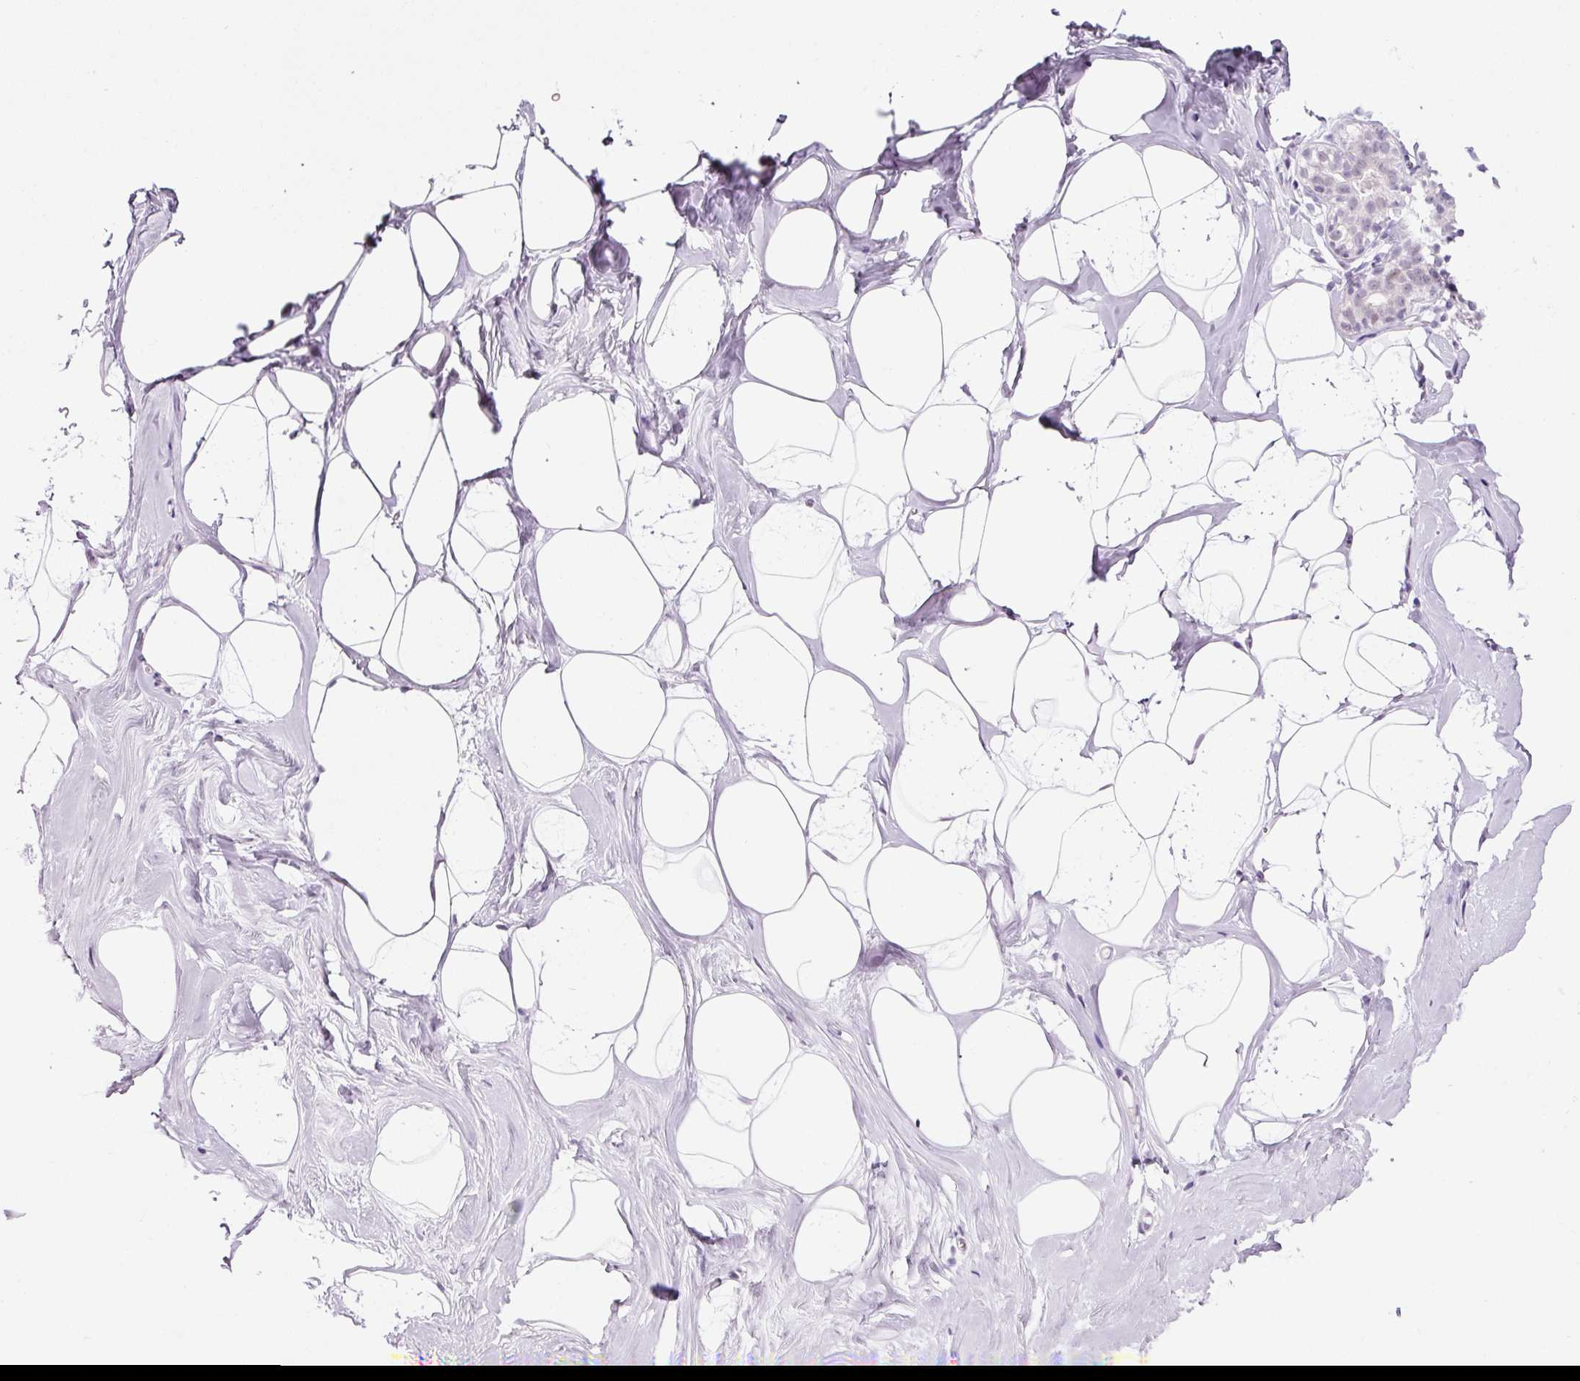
{"staining": {"intensity": "negative", "quantity": "none", "location": "none"}, "tissue": "breast", "cell_type": "Adipocytes", "image_type": "normal", "snomed": [{"axis": "morphology", "description": "Normal tissue, NOS"}, {"axis": "topography", "description": "Breast"}], "caption": "Image shows no protein staining in adipocytes of benign breast. Brightfield microscopy of immunohistochemistry (IHC) stained with DAB (brown) and hematoxylin (blue), captured at high magnification.", "gene": "ANKRD20A1", "patient": {"sex": "female", "age": 32}}